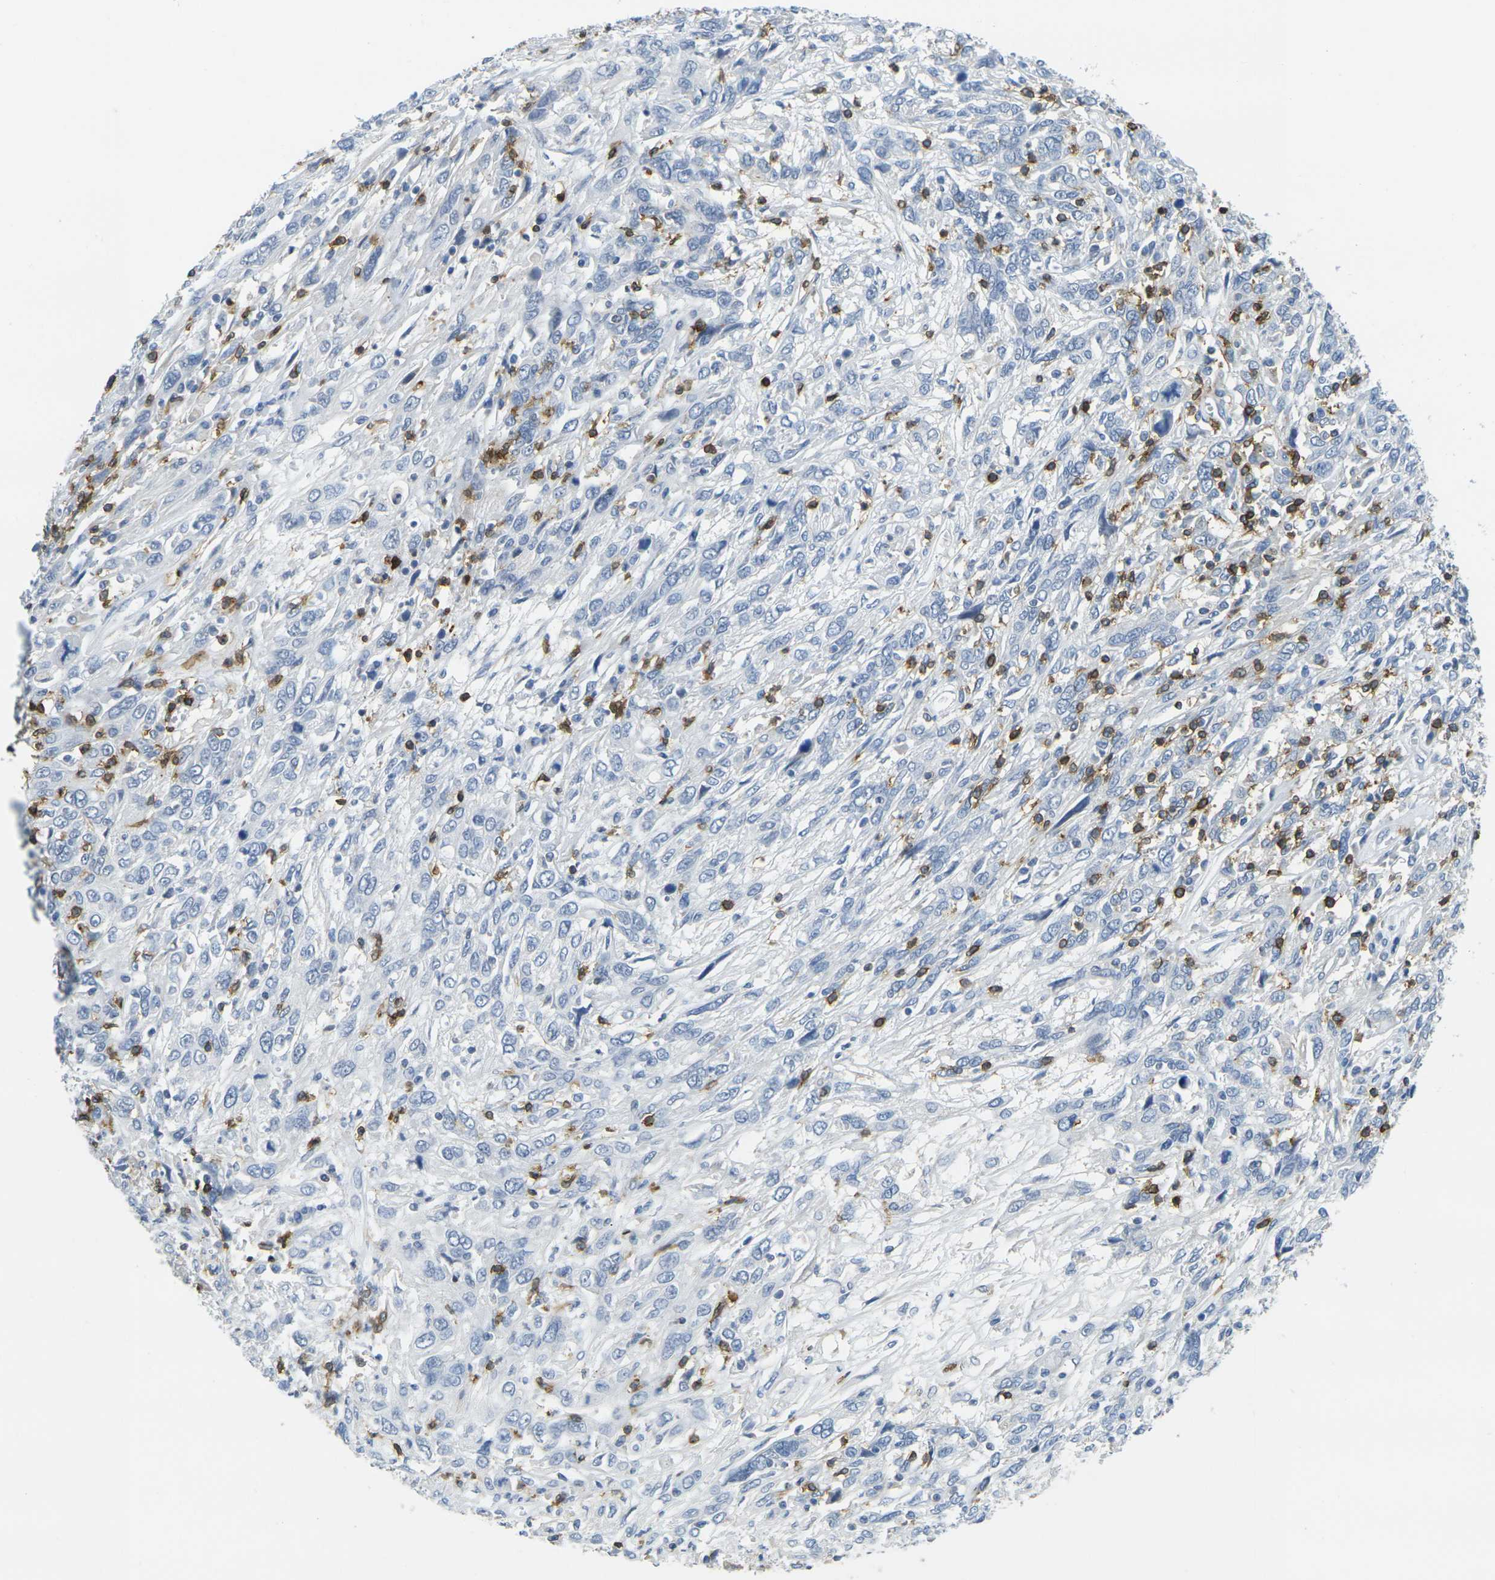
{"staining": {"intensity": "negative", "quantity": "none", "location": "none"}, "tissue": "cervical cancer", "cell_type": "Tumor cells", "image_type": "cancer", "snomed": [{"axis": "morphology", "description": "Squamous cell carcinoma, NOS"}, {"axis": "topography", "description": "Cervix"}], "caption": "Image shows no significant protein expression in tumor cells of squamous cell carcinoma (cervical).", "gene": "CD3D", "patient": {"sex": "female", "age": 46}}